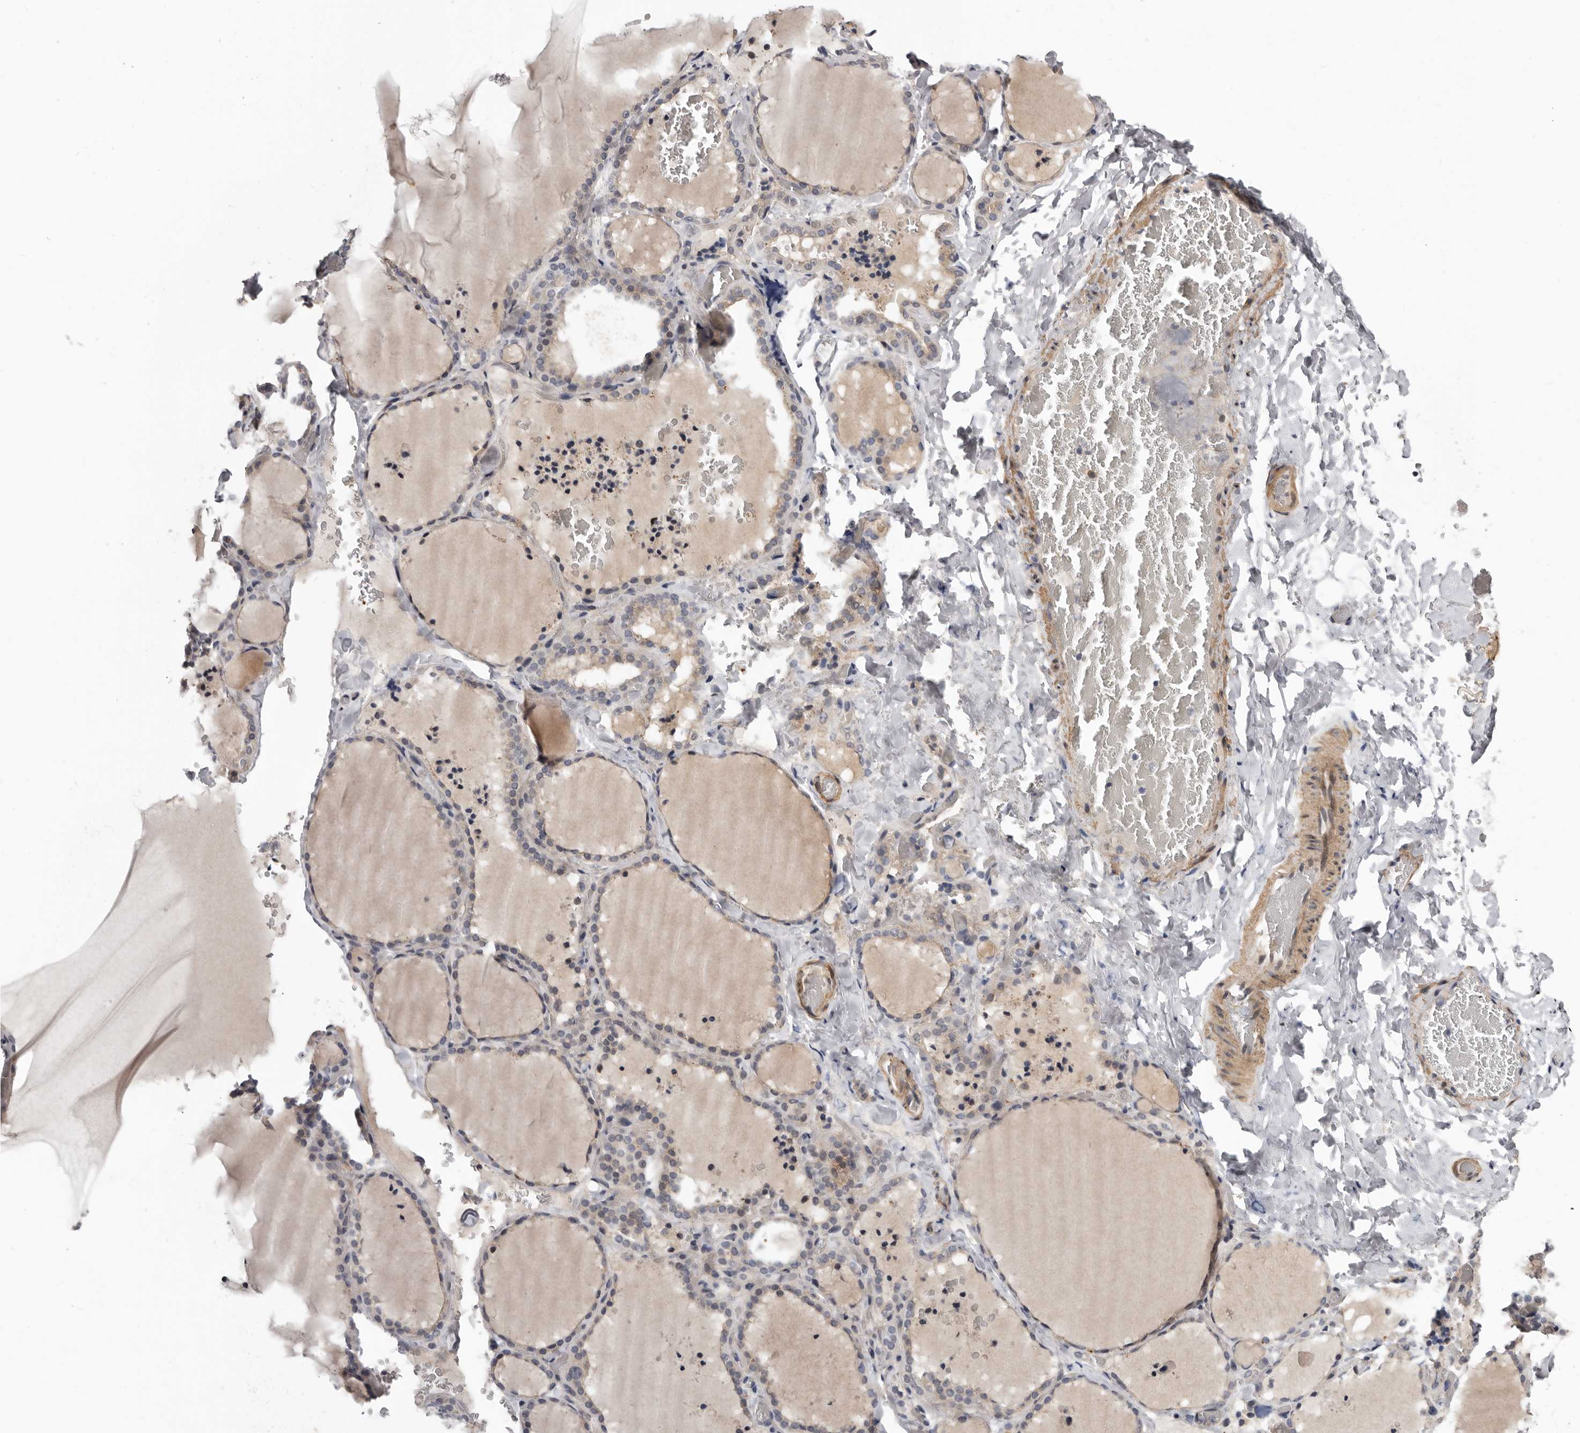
{"staining": {"intensity": "negative", "quantity": "none", "location": "none"}, "tissue": "thyroid gland", "cell_type": "Glandular cells", "image_type": "normal", "snomed": [{"axis": "morphology", "description": "Normal tissue, NOS"}, {"axis": "topography", "description": "Thyroid gland"}], "caption": "A high-resolution photomicrograph shows immunohistochemistry staining of normal thyroid gland, which reveals no significant positivity in glandular cells.", "gene": "CDCA8", "patient": {"sex": "female", "age": 22}}